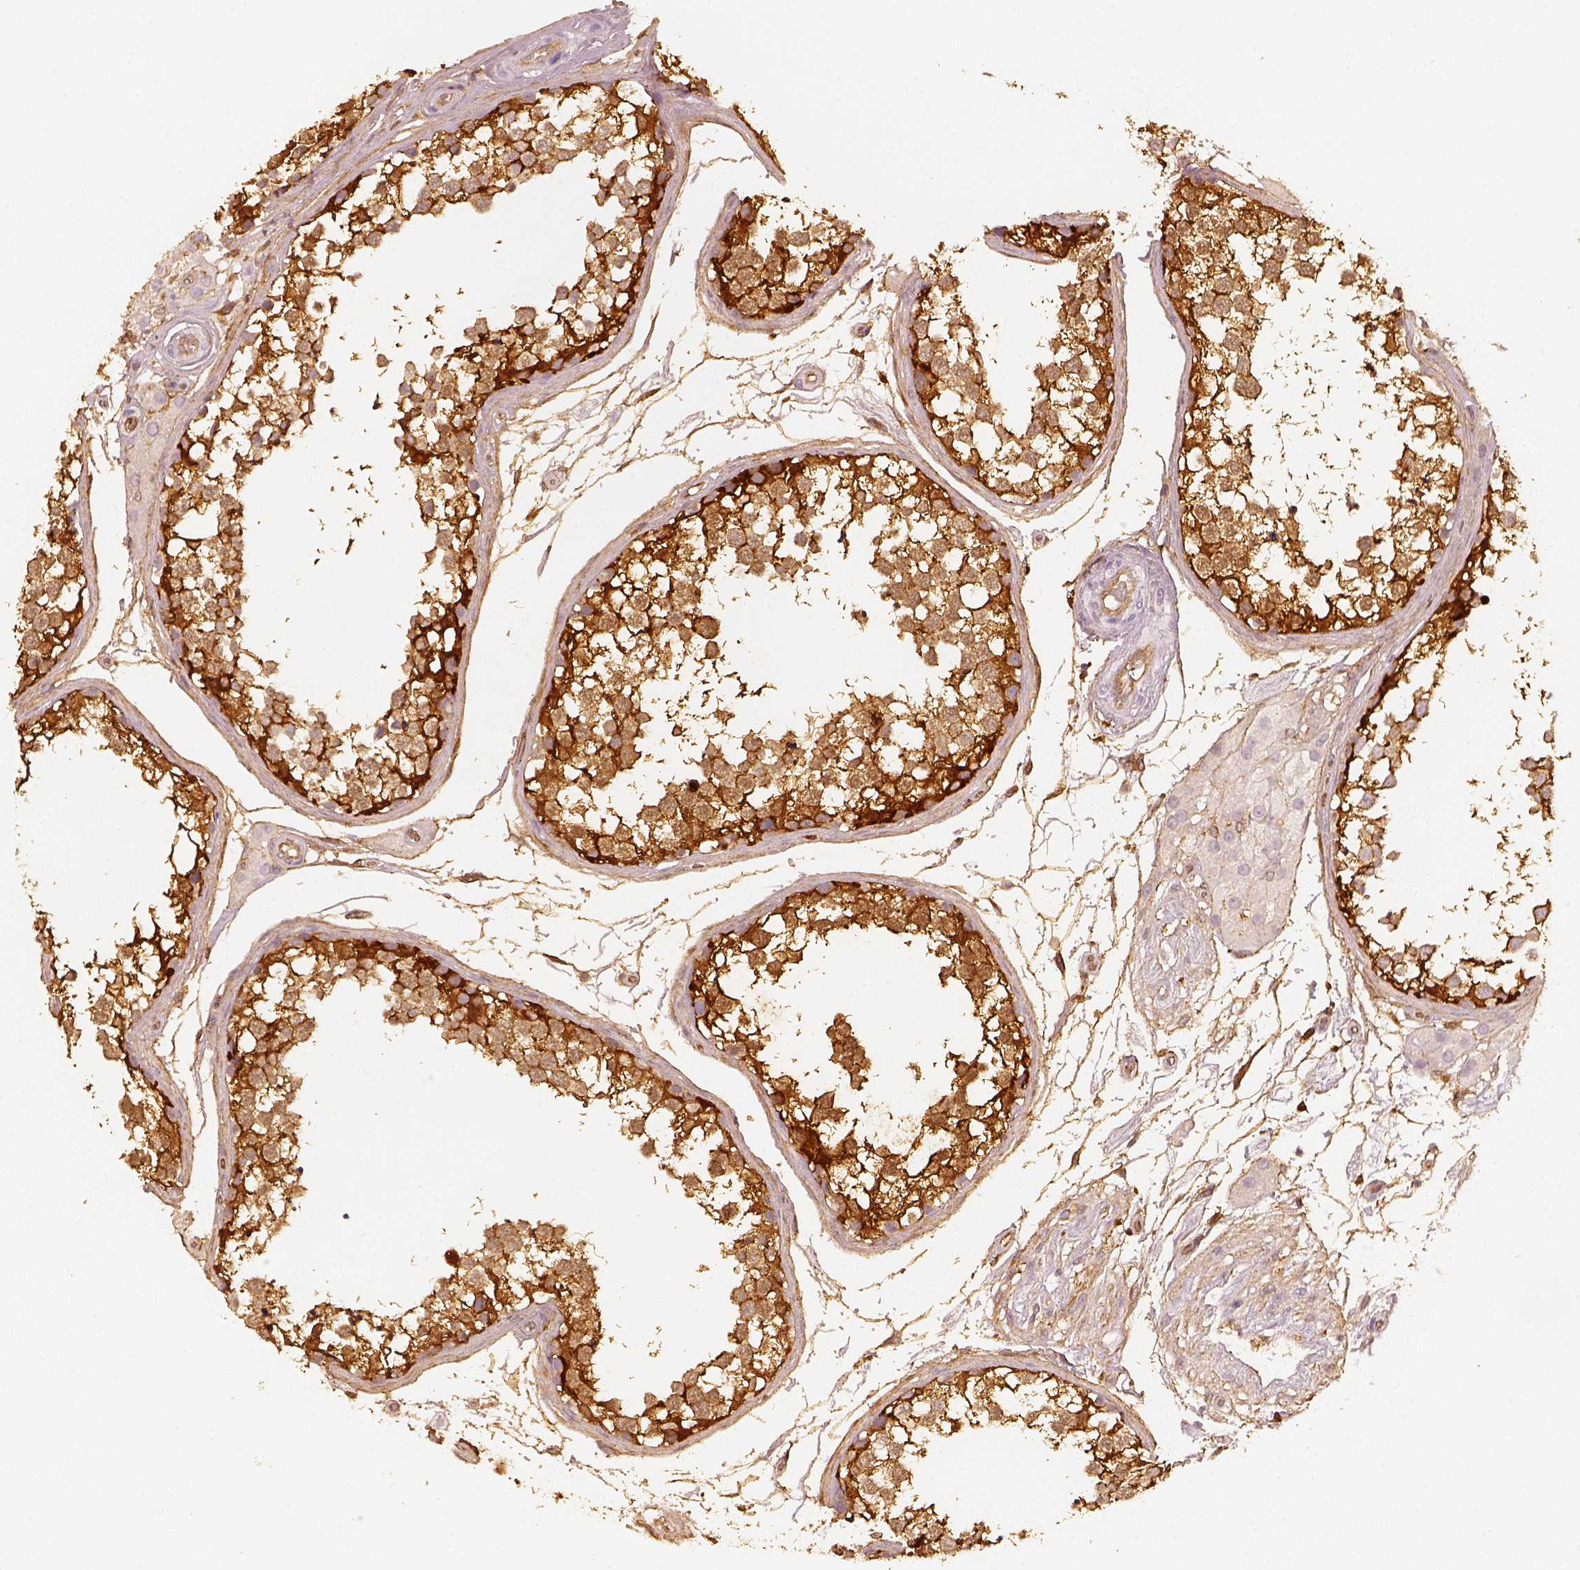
{"staining": {"intensity": "moderate", "quantity": ">75%", "location": "cytoplasmic/membranous"}, "tissue": "testis", "cell_type": "Cells in seminiferous ducts", "image_type": "normal", "snomed": [{"axis": "morphology", "description": "Normal tissue, NOS"}, {"axis": "morphology", "description": "Seminoma, NOS"}, {"axis": "topography", "description": "Testis"}], "caption": "Protein staining of normal testis shows moderate cytoplasmic/membranous staining in about >75% of cells in seminiferous ducts.", "gene": "FSCN1", "patient": {"sex": "male", "age": 65}}